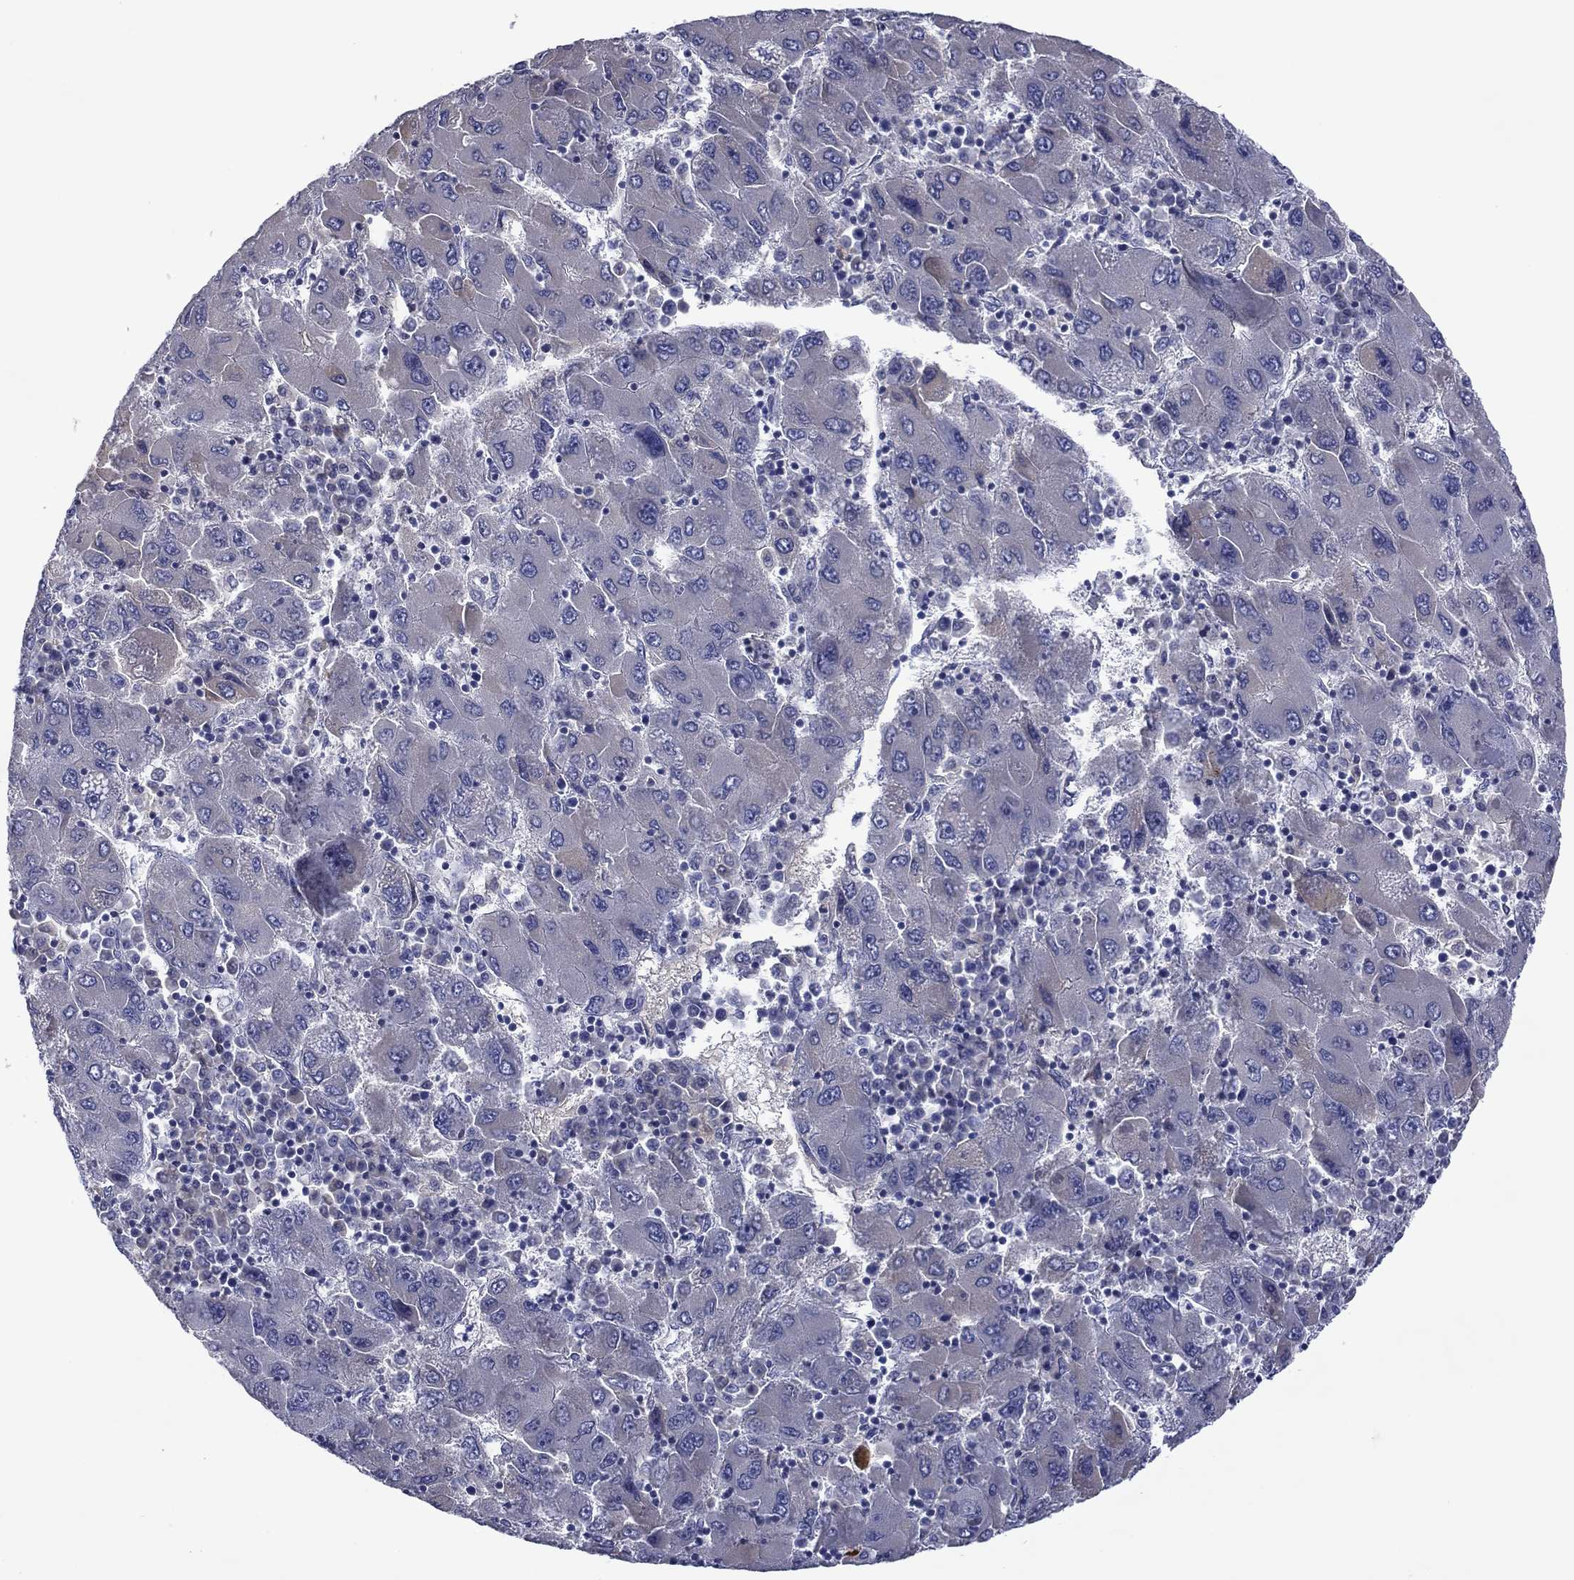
{"staining": {"intensity": "negative", "quantity": "none", "location": "none"}, "tissue": "liver cancer", "cell_type": "Tumor cells", "image_type": "cancer", "snomed": [{"axis": "morphology", "description": "Carcinoma, Hepatocellular, NOS"}, {"axis": "topography", "description": "Liver"}], "caption": "This is an immunohistochemistry (IHC) micrograph of human liver cancer (hepatocellular carcinoma). There is no expression in tumor cells.", "gene": "SPATA7", "patient": {"sex": "male", "age": 75}}